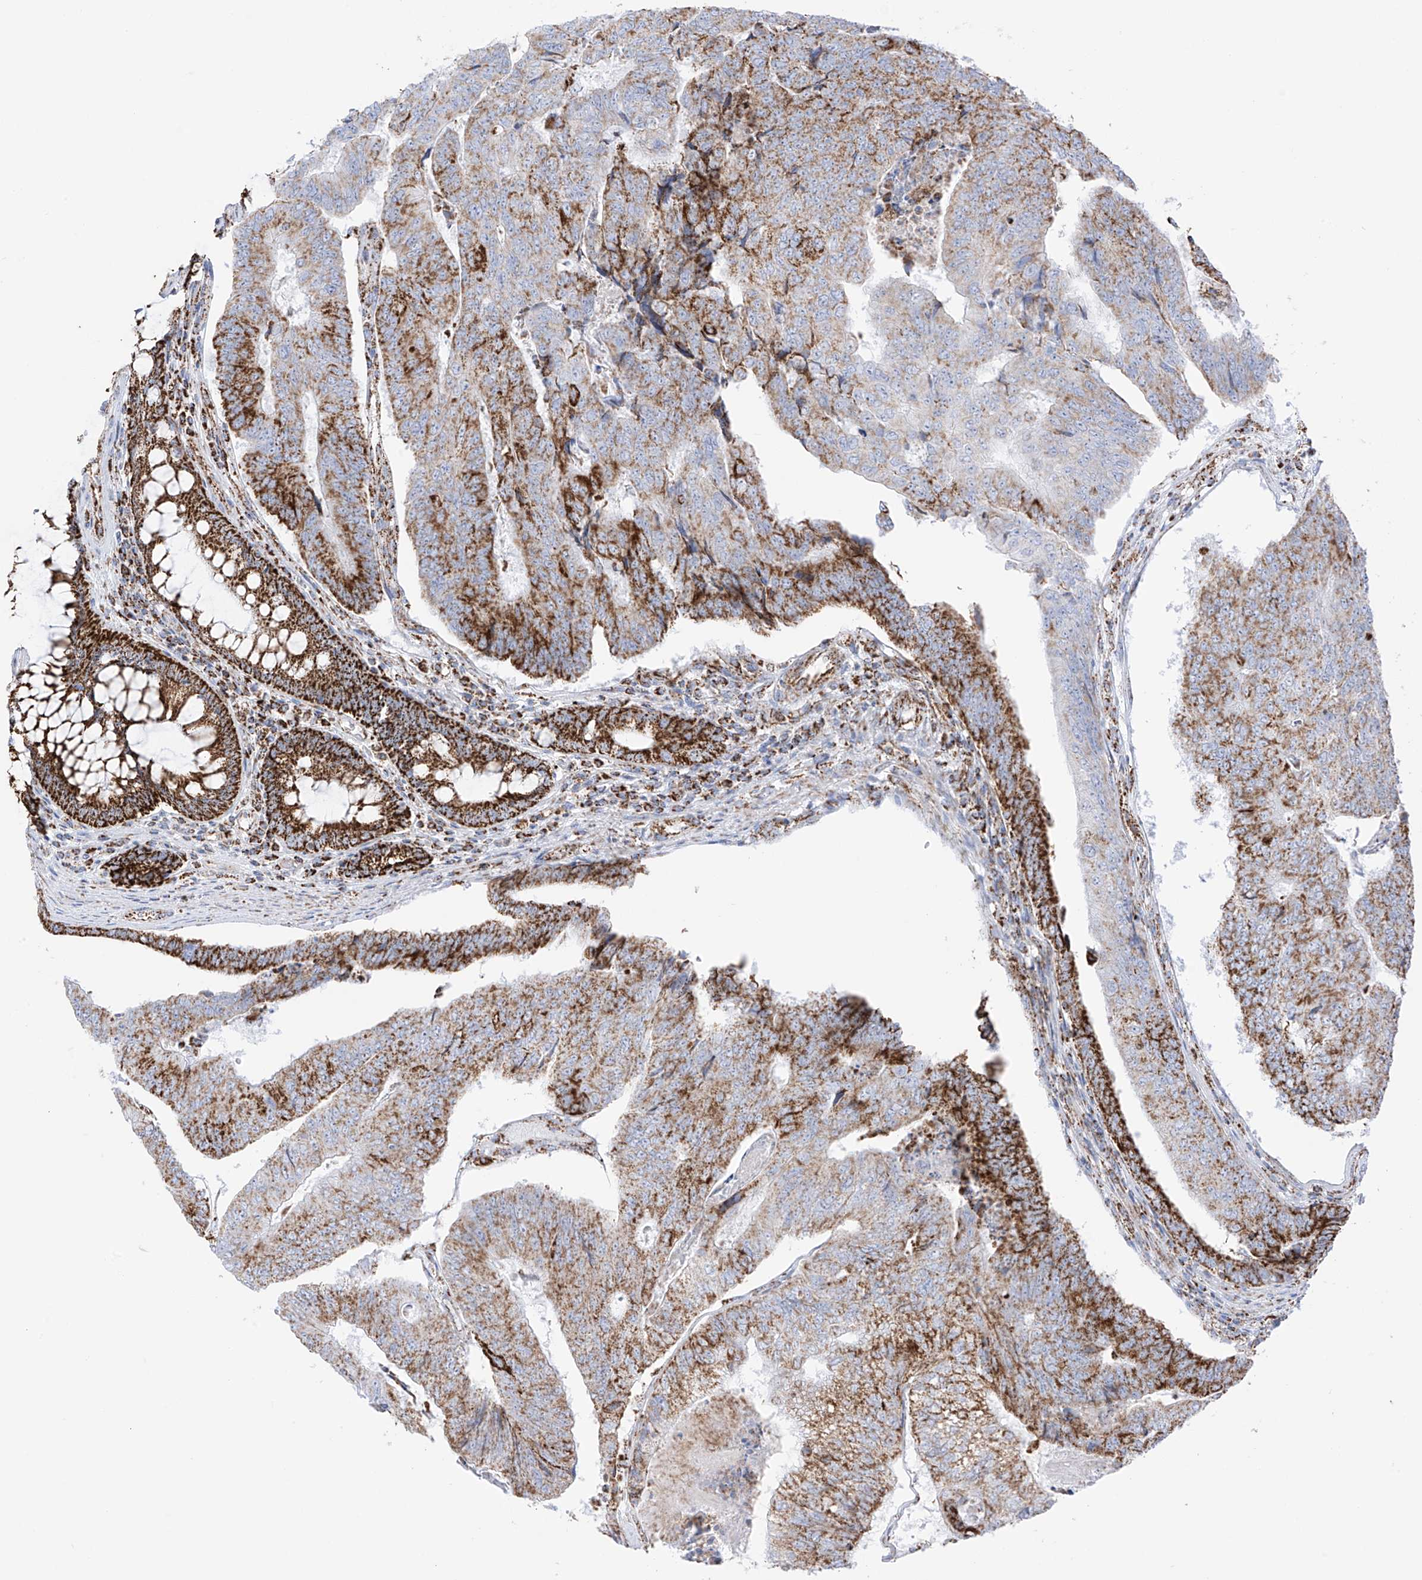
{"staining": {"intensity": "moderate", "quantity": ">75%", "location": "cytoplasmic/membranous"}, "tissue": "colorectal cancer", "cell_type": "Tumor cells", "image_type": "cancer", "snomed": [{"axis": "morphology", "description": "Adenocarcinoma, NOS"}, {"axis": "topography", "description": "Colon"}], "caption": "Colorectal cancer was stained to show a protein in brown. There is medium levels of moderate cytoplasmic/membranous expression in about >75% of tumor cells.", "gene": "XKR3", "patient": {"sex": "female", "age": 67}}